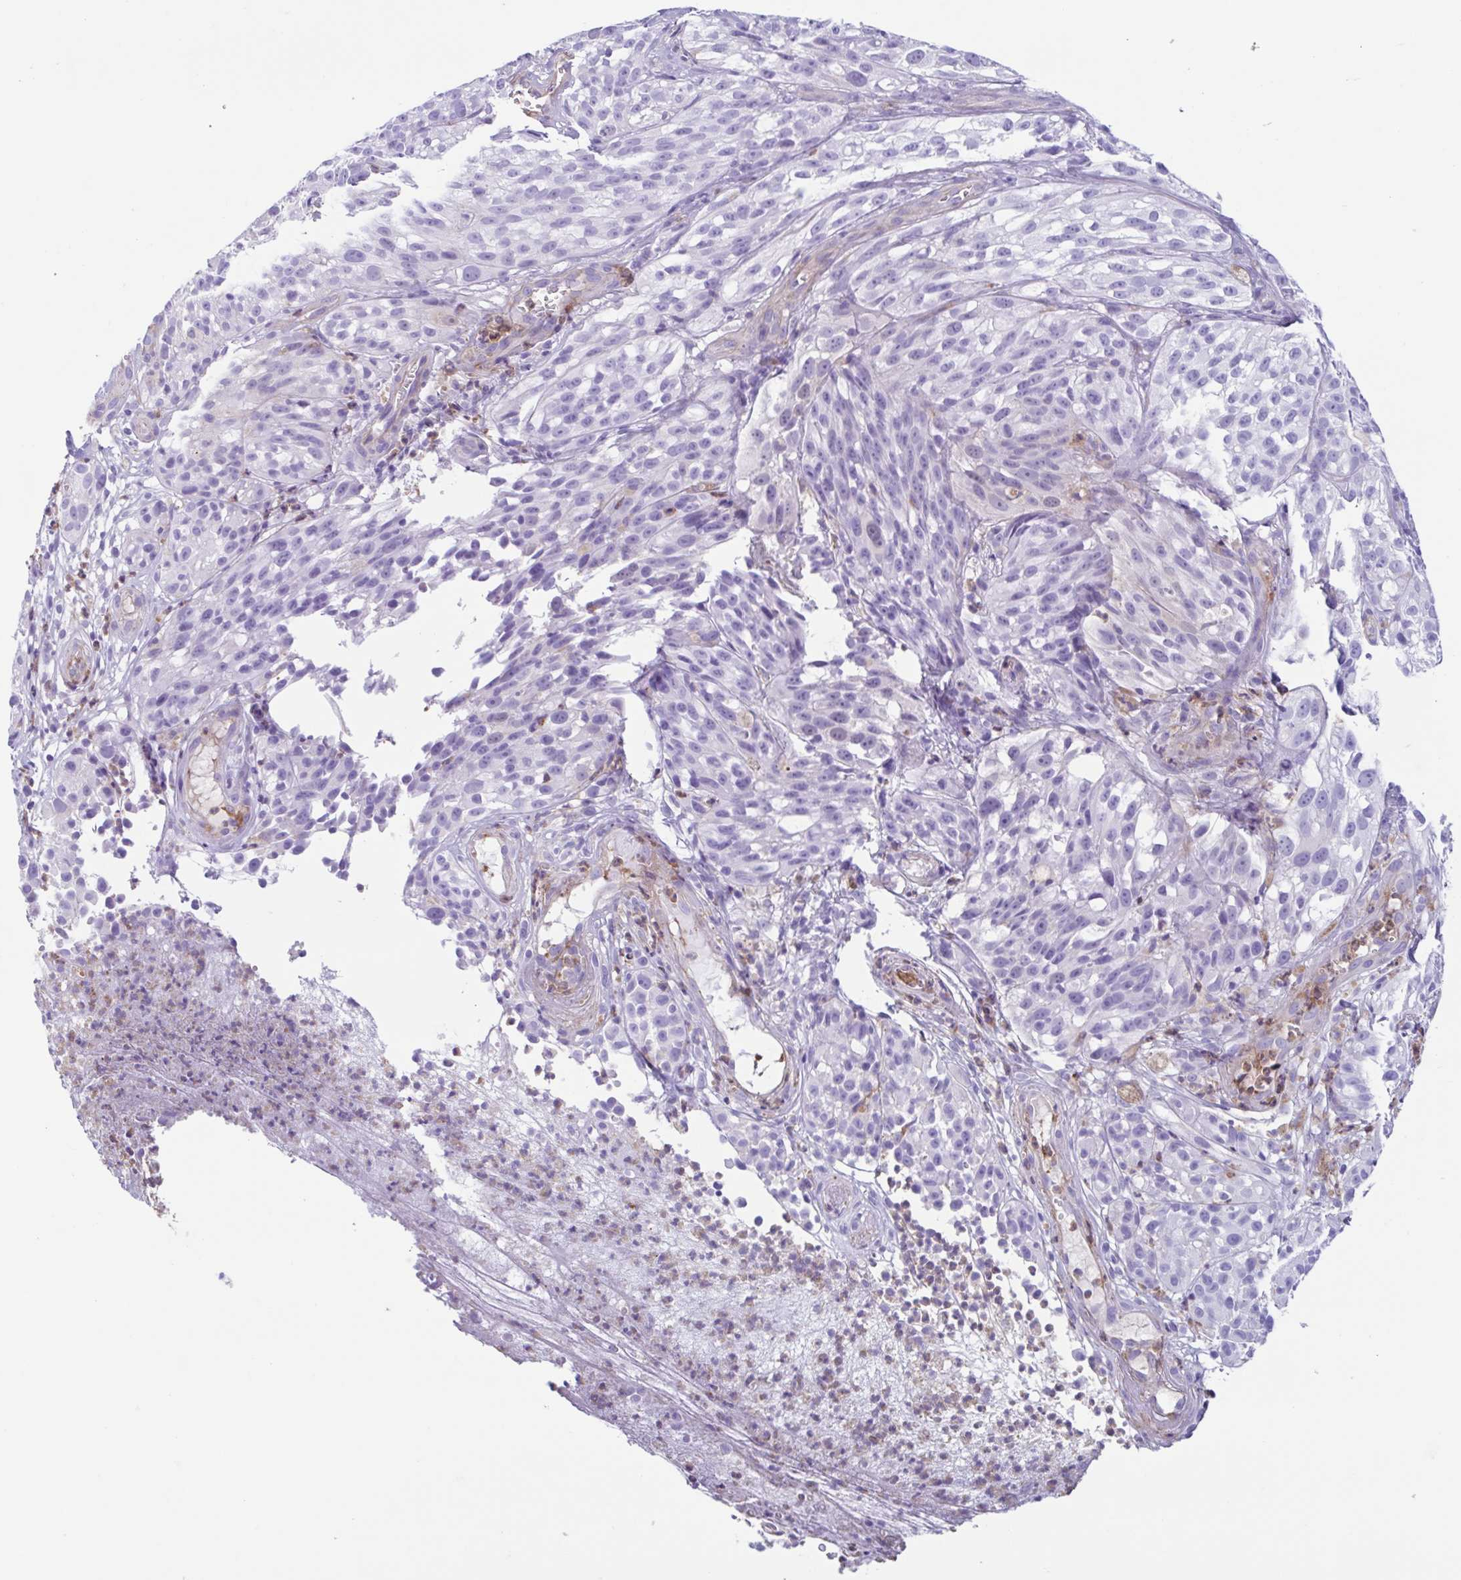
{"staining": {"intensity": "negative", "quantity": "none", "location": "none"}, "tissue": "melanoma", "cell_type": "Tumor cells", "image_type": "cancer", "snomed": [{"axis": "morphology", "description": "Malignant melanoma, NOS"}, {"axis": "topography", "description": "Skin"}], "caption": "An image of human melanoma is negative for staining in tumor cells.", "gene": "CYP11B1", "patient": {"sex": "female", "age": 85}}